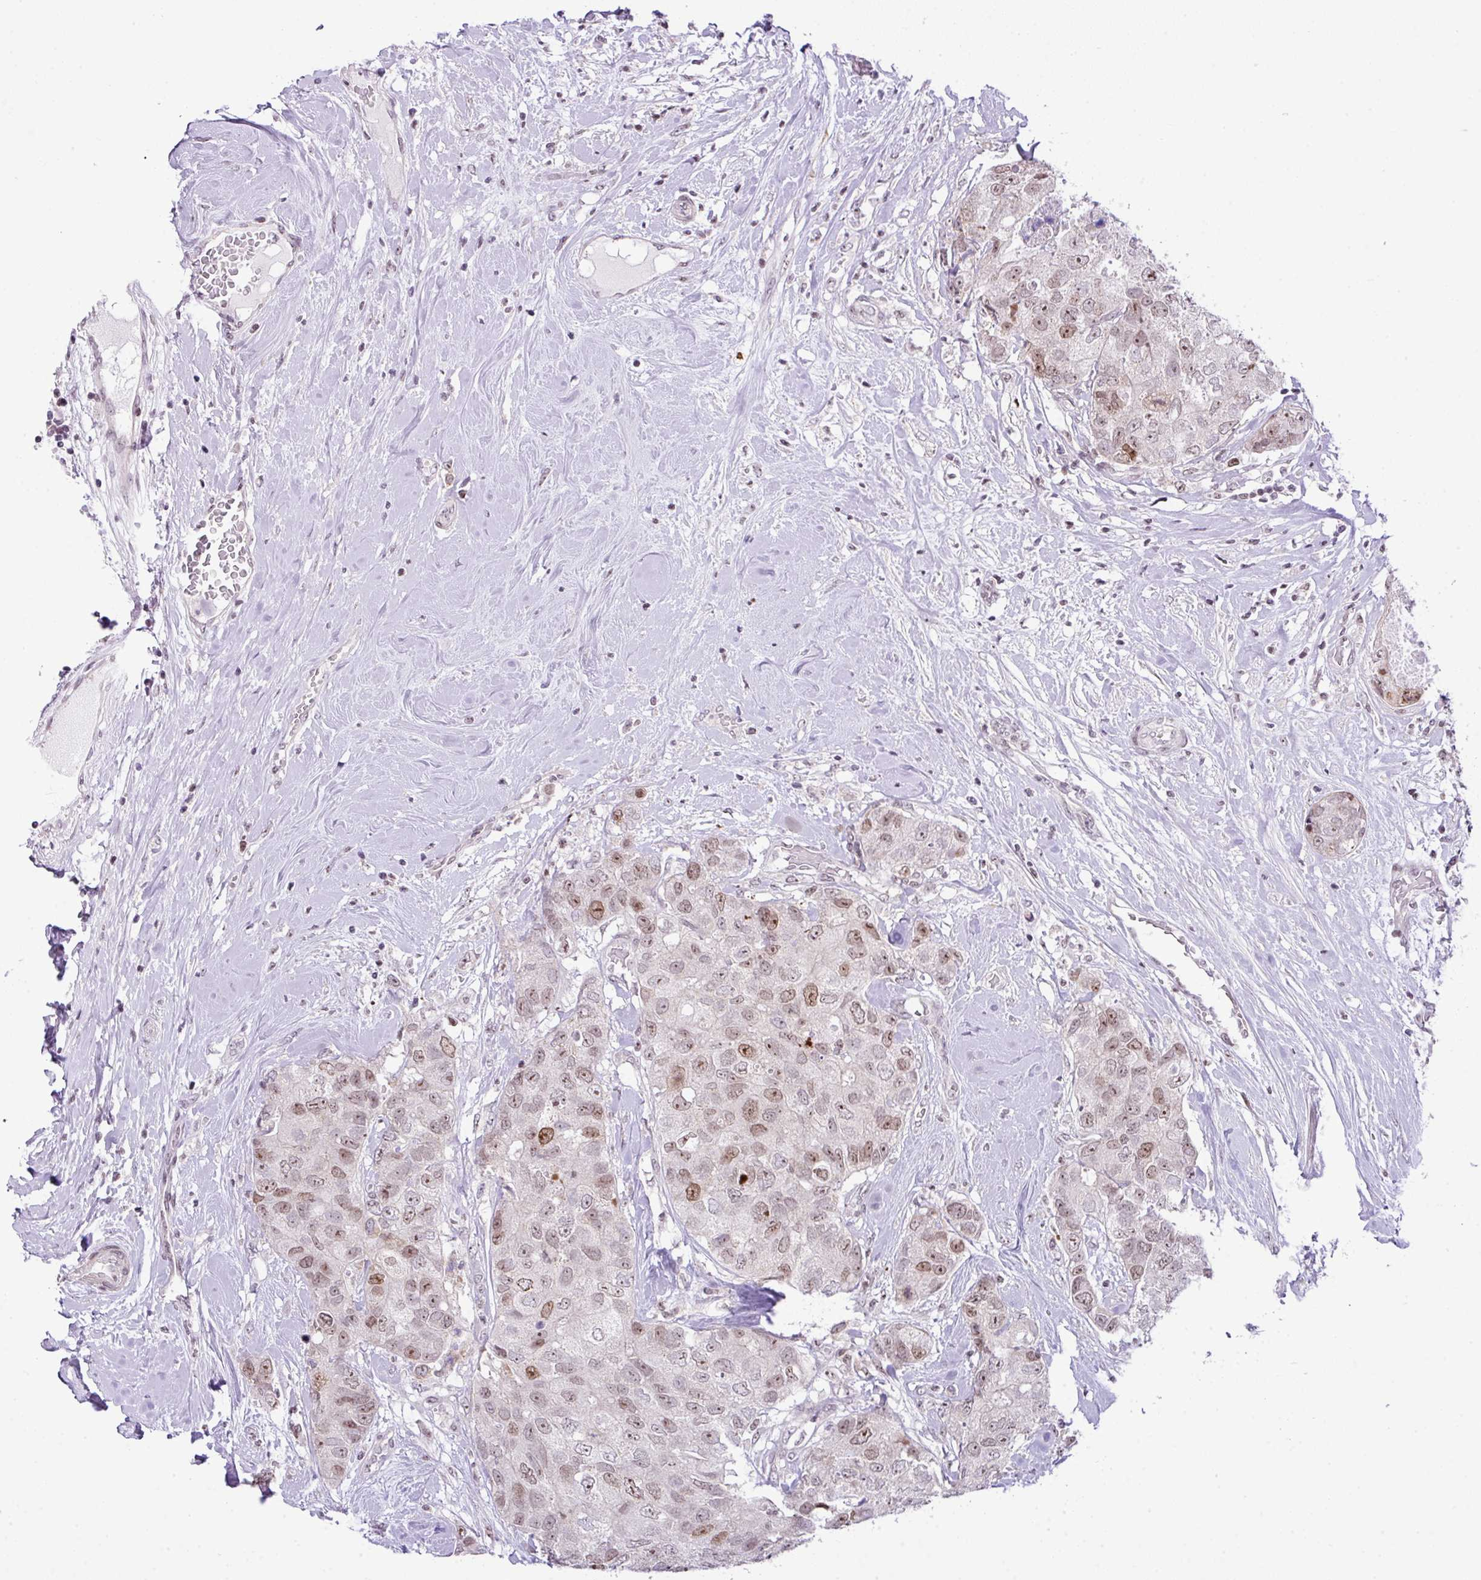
{"staining": {"intensity": "moderate", "quantity": "25%-75%", "location": "nuclear"}, "tissue": "breast cancer", "cell_type": "Tumor cells", "image_type": "cancer", "snomed": [{"axis": "morphology", "description": "Duct carcinoma"}, {"axis": "topography", "description": "Breast"}], "caption": "The photomicrograph reveals immunohistochemical staining of breast cancer. There is moderate nuclear staining is appreciated in approximately 25%-75% of tumor cells. Immunohistochemistry (ihc) stains the protein in brown and the nuclei are stained blue.", "gene": "CCDC137", "patient": {"sex": "female", "age": 62}}